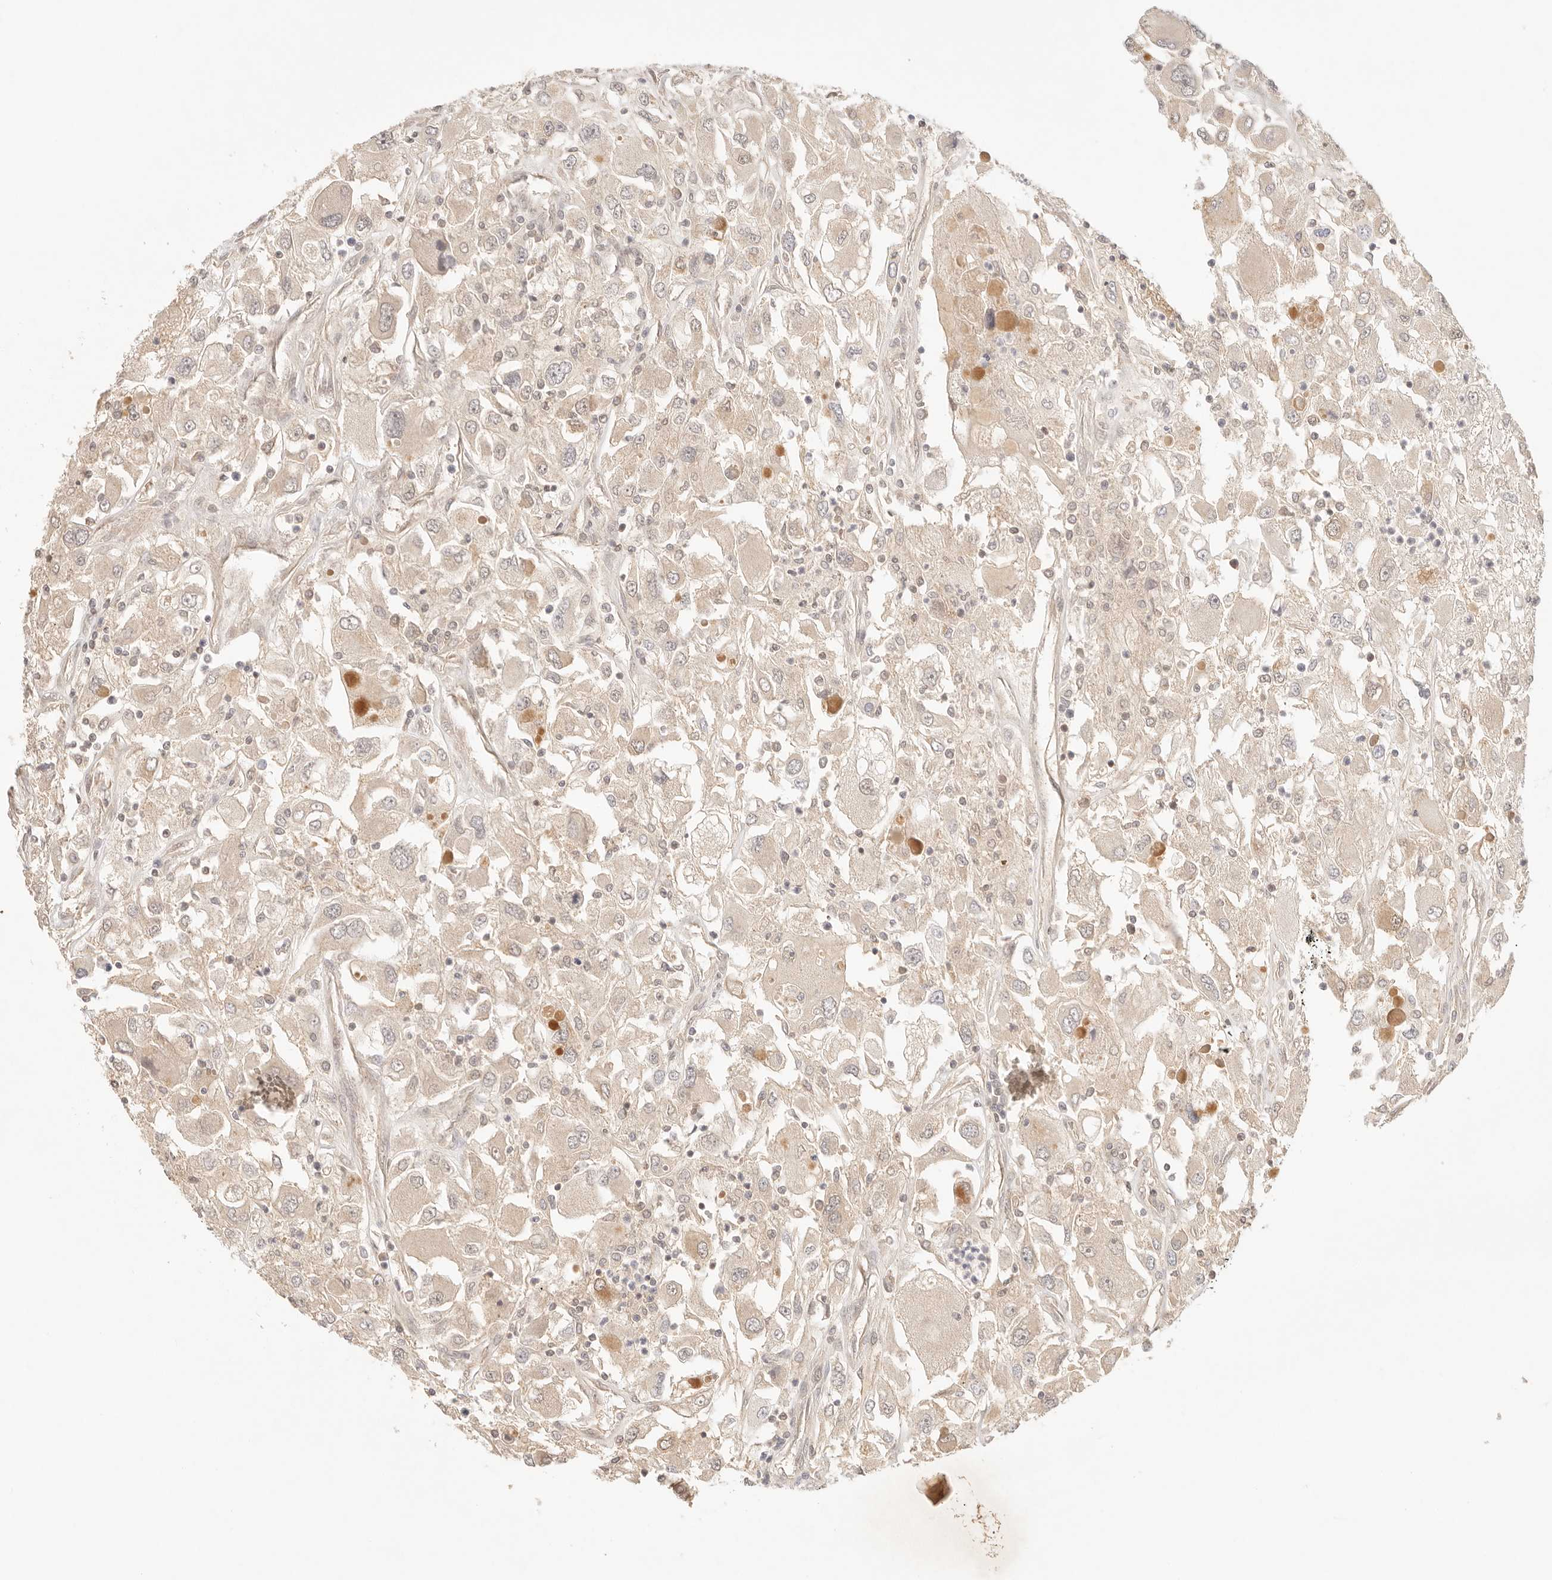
{"staining": {"intensity": "weak", "quantity": ">75%", "location": "cytoplasmic/membranous"}, "tissue": "renal cancer", "cell_type": "Tumor cells", "image_type": "cancer", "snomed": [{"axis": "morphology", "description": "Adenocarcinoma, NOS"}, {"axis": "topography", "description": "Kidney"}], "caption": "This photomicrograph displays renal cancer stained with immunohistochemistry to label a protein in brown. The cytoplasmic/membranous of tumor cells show weak positivity for the protein. Nuclei are counter-stained blue.", "gene": "COA6", "patient": {"sex": "female", "age": 52}}